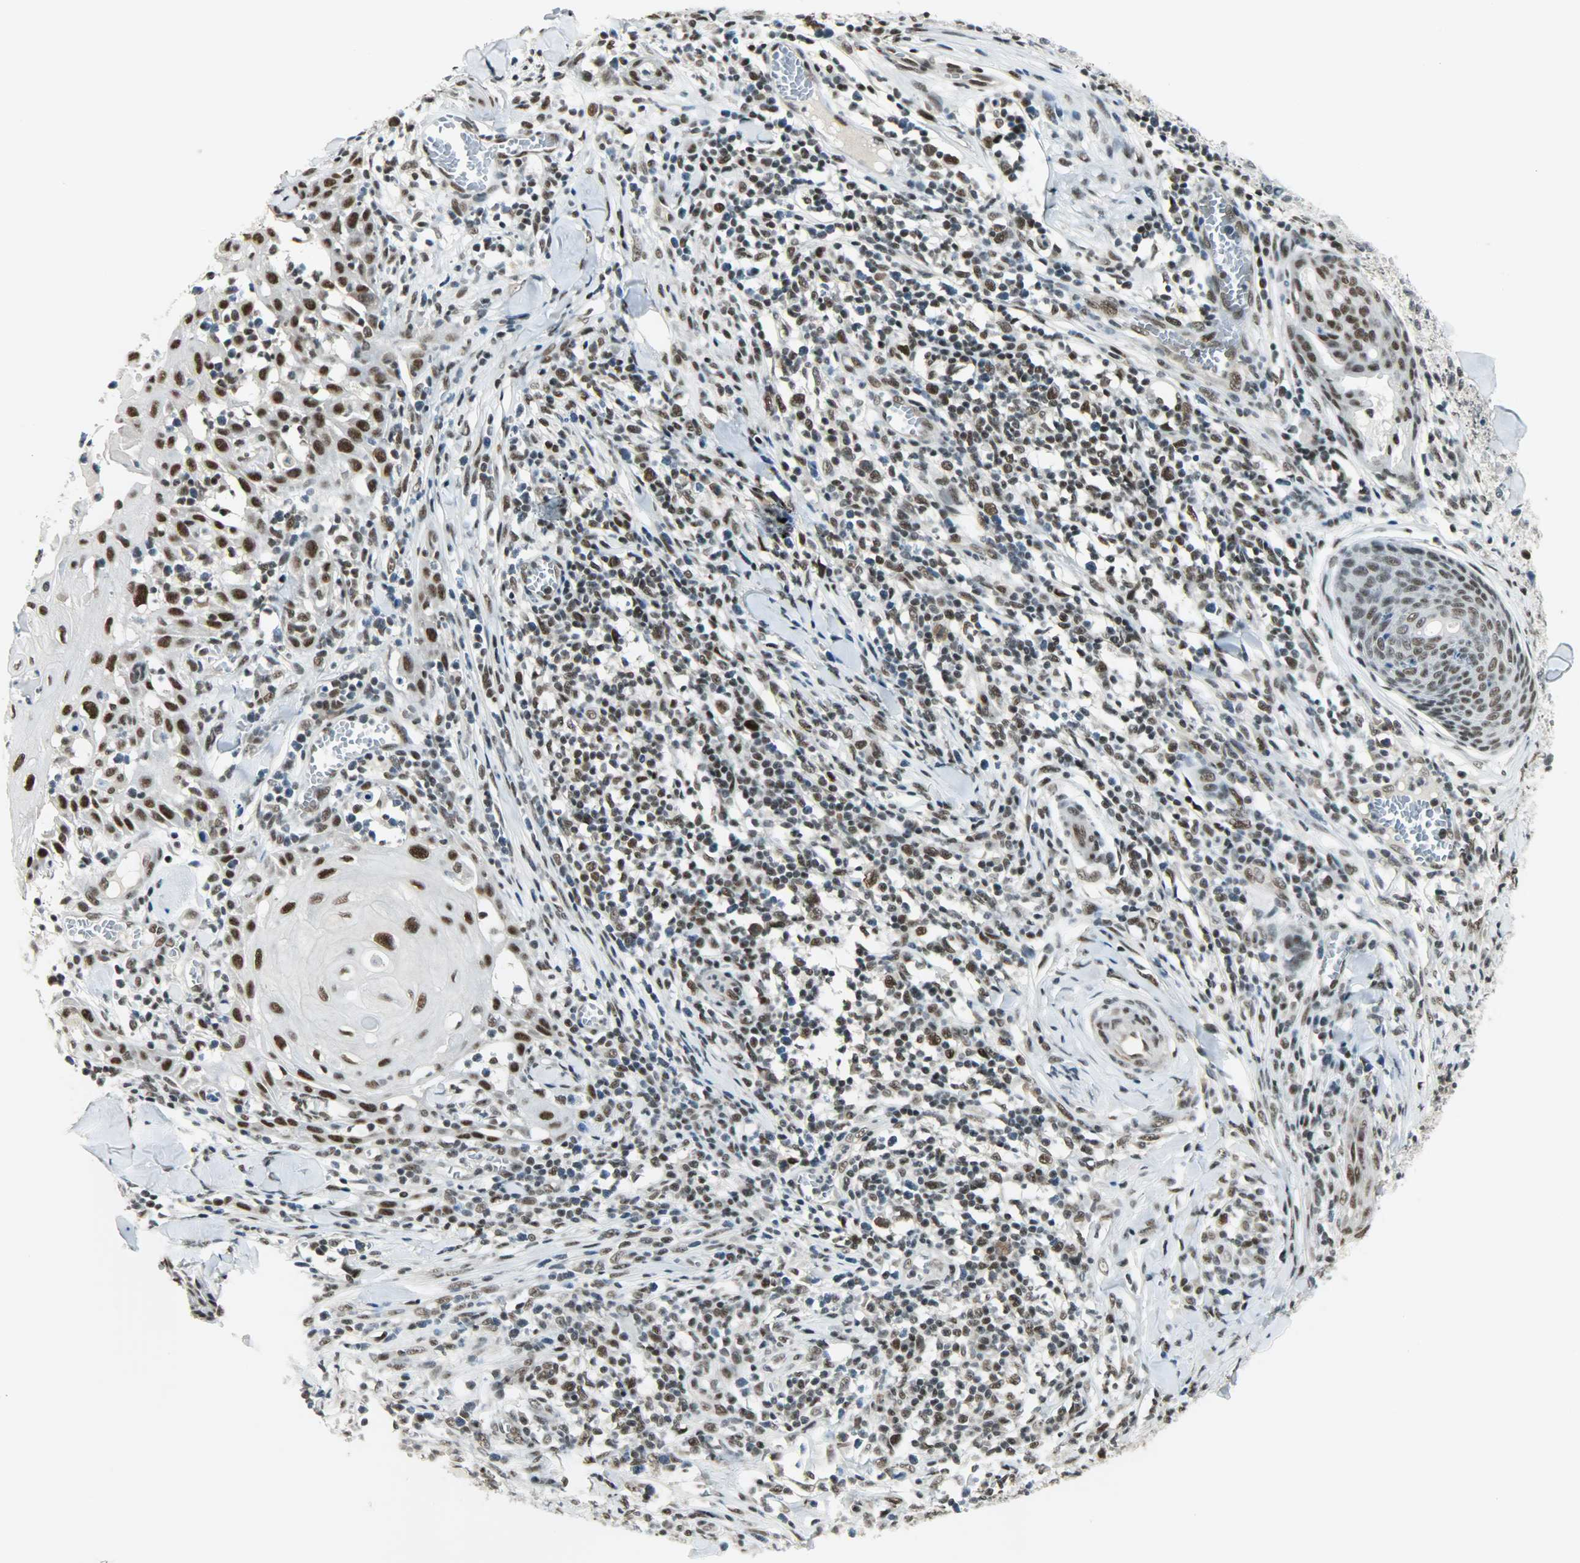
{"staining": {"intensity": "strong", "quantity": ">75%", "location": "nuclear"}, "tissue": "skin cancer", "cell_type": "Tumor cells", "image_type": "cancer", "snomed": [{"axis": "morphology", "description": "Squamous cell carcinoma, NOS"}, {"axis": "topography", "description": "Skin"}], "caption": "Strong nuclear expression is identified in about >75% of tumor cells in squamous cell carcinoma (skin). The staining was performed using DAB (3,3'-diaminobenzidine), with brown indicating positive protein expression. Nuclei are stained blue with hematoxylin.", "gene": "SUGP1", "patient": {"sex": "male", "age": 24}}